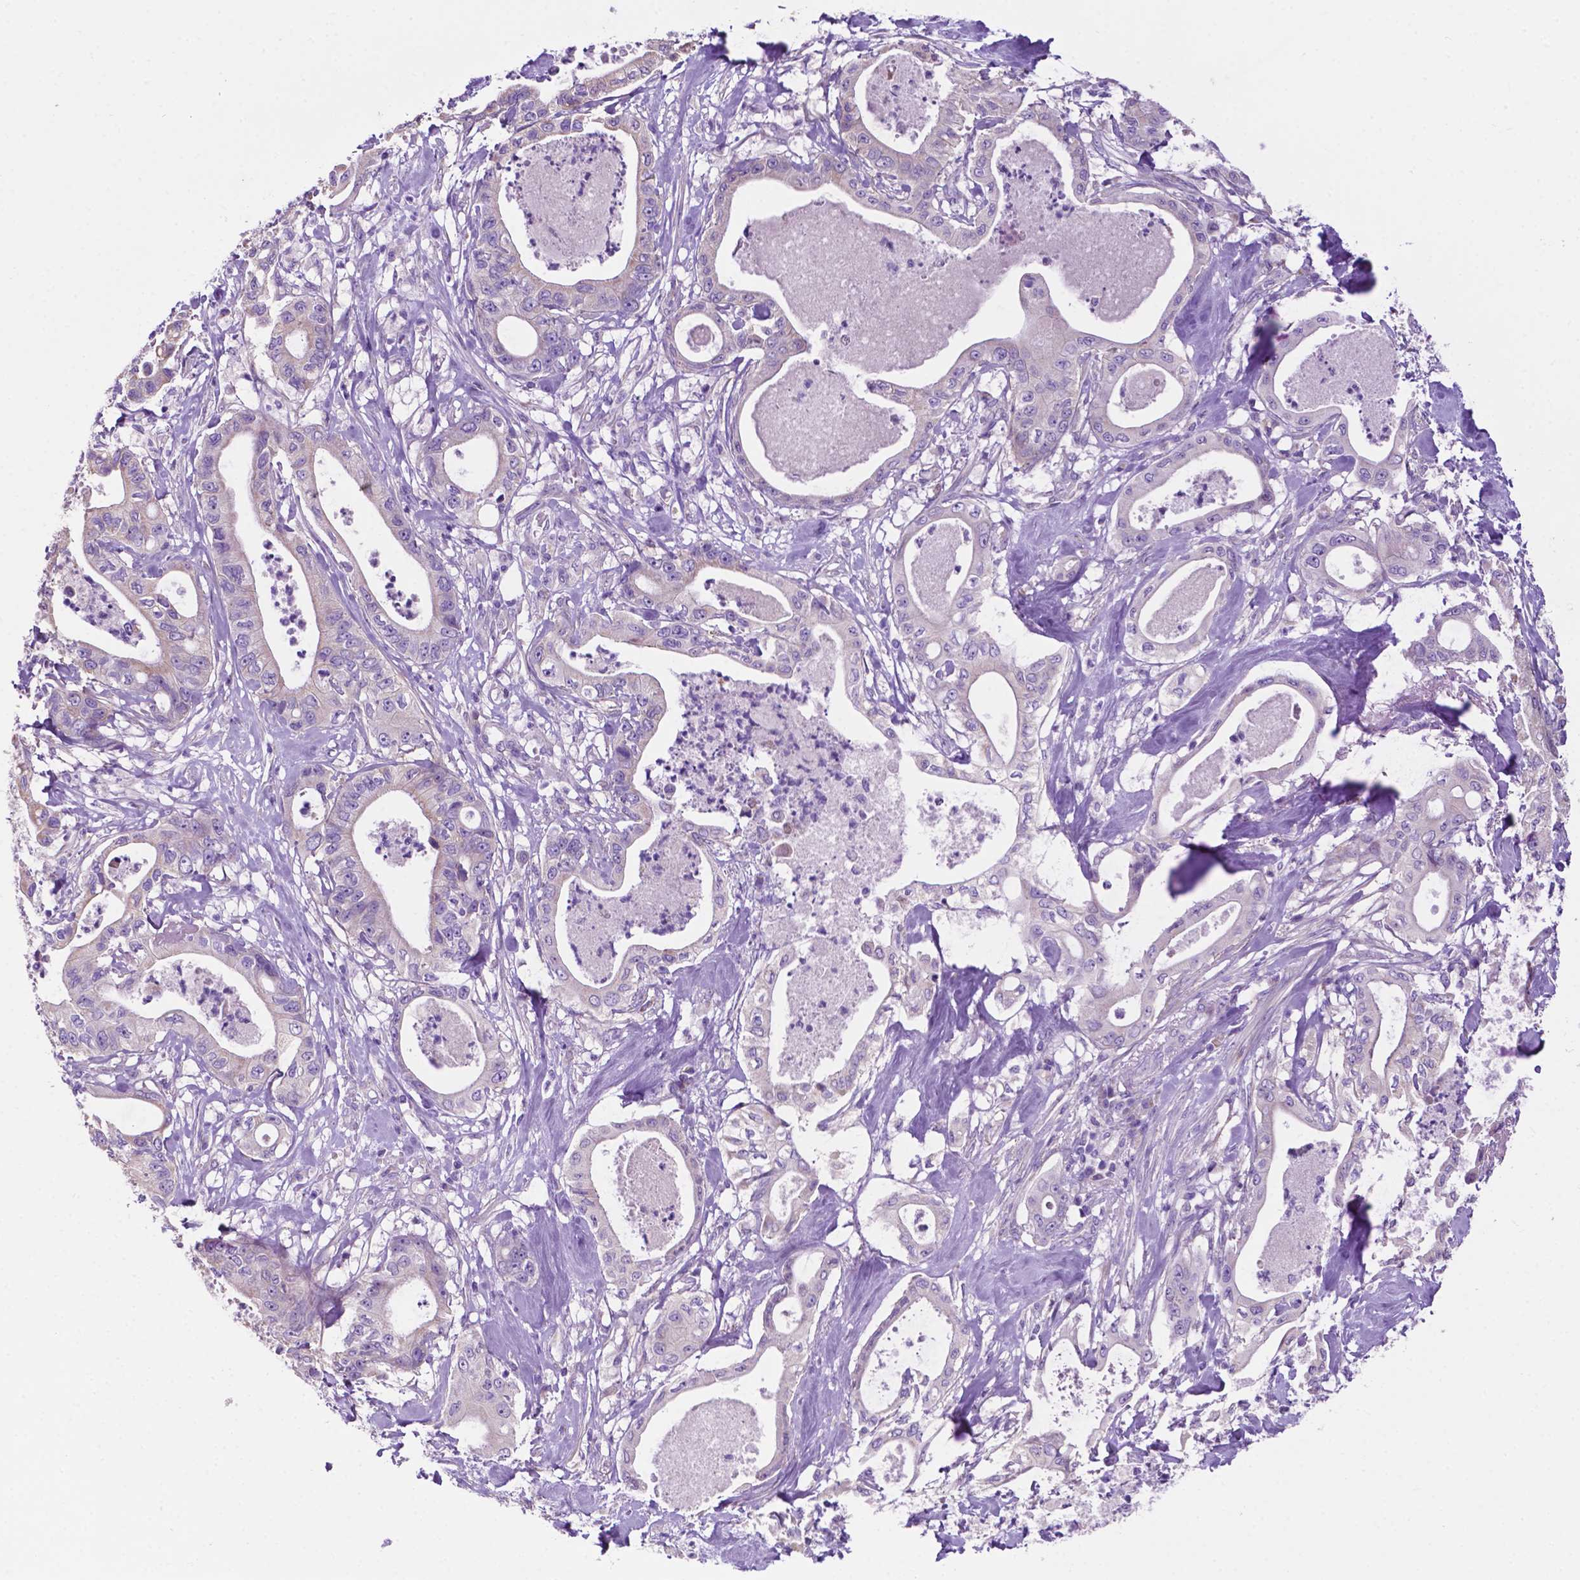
{"staining": {"intensity": "negative", "quantity": "none", "location": "none"}, "tissue": "pancreatic cancer", "cell_type": "Tumor cells", "image_type": "cancer", "snomed": [{"axis": "morphology", "description": "Adenocarcinoma, NOS"}, {"axis": "topography", "description": "Pancreas"}], "caption": "Photomicrograph shows no significant protein expression in tumor cells of adenocarcinoma (pancreatic). (Brightfield microscopy of DAB IHC at high magnification).", "gene": "PHYHIP", "patient": {"sex": "male", "age": 71}}